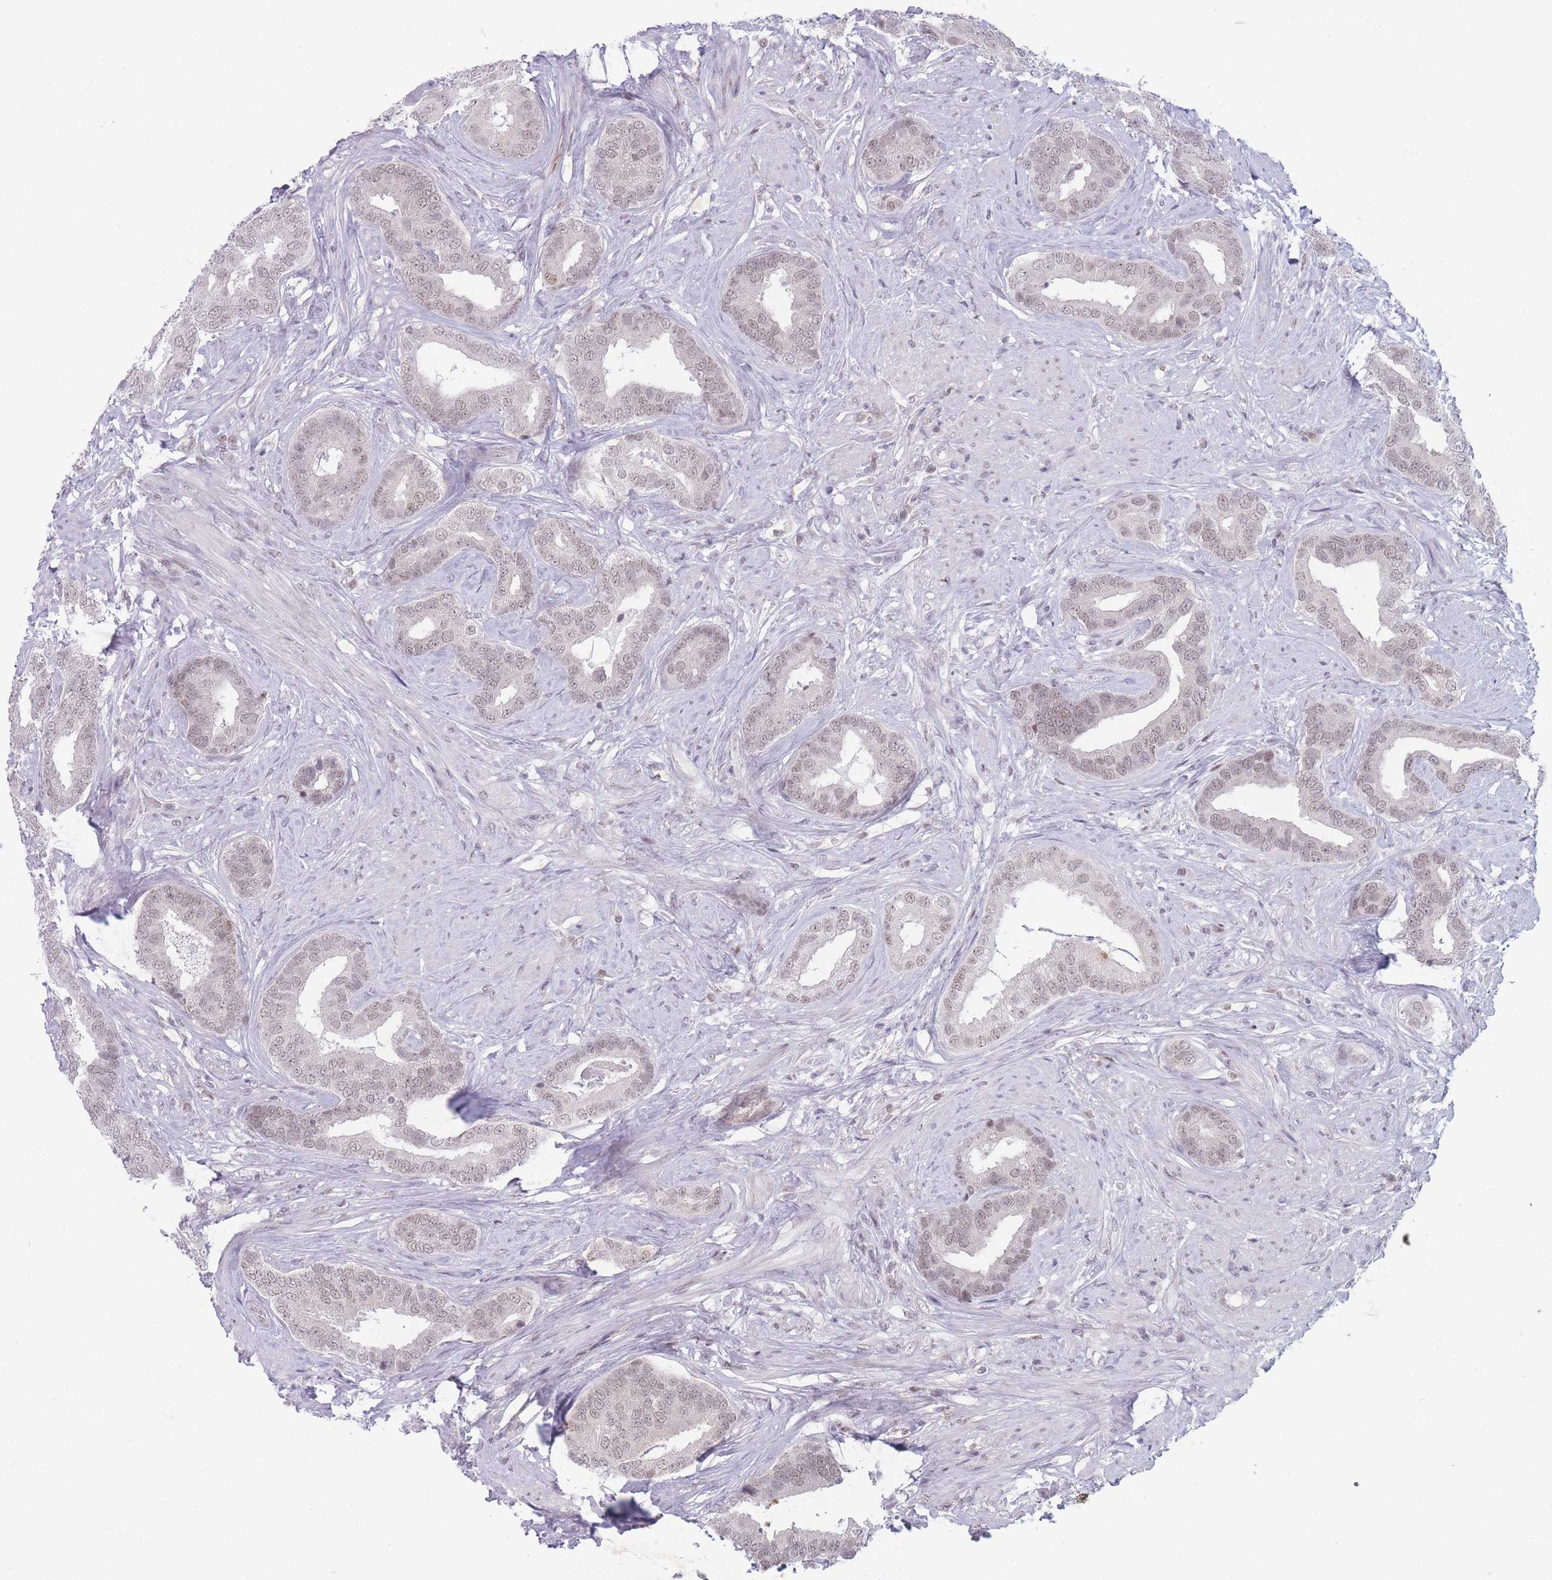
{"staining": {"intensity": "weak", "quantity": "<25%", "location": "nuclear"}, "tissue": "prostate cancer", "cell_type": "Tumor cells", "image_type": "cancer", "snomed": [{"axis": "morphology", "description": "Adenocarcinoma, High grade"}, {"axis": "topography", "description": "Prostate"}], "caption": "Tumor cells show no significant protein positivity in prostate cancer (adenocarcinoma (high-grade)). The staining is performed using DAB (3,3'-diaminobenzidine) brown chromogen with nuclei counter-stained in using hematoxylin.", "gene": "ARID3B", "patient": {"sex": "male", "age": 55}}